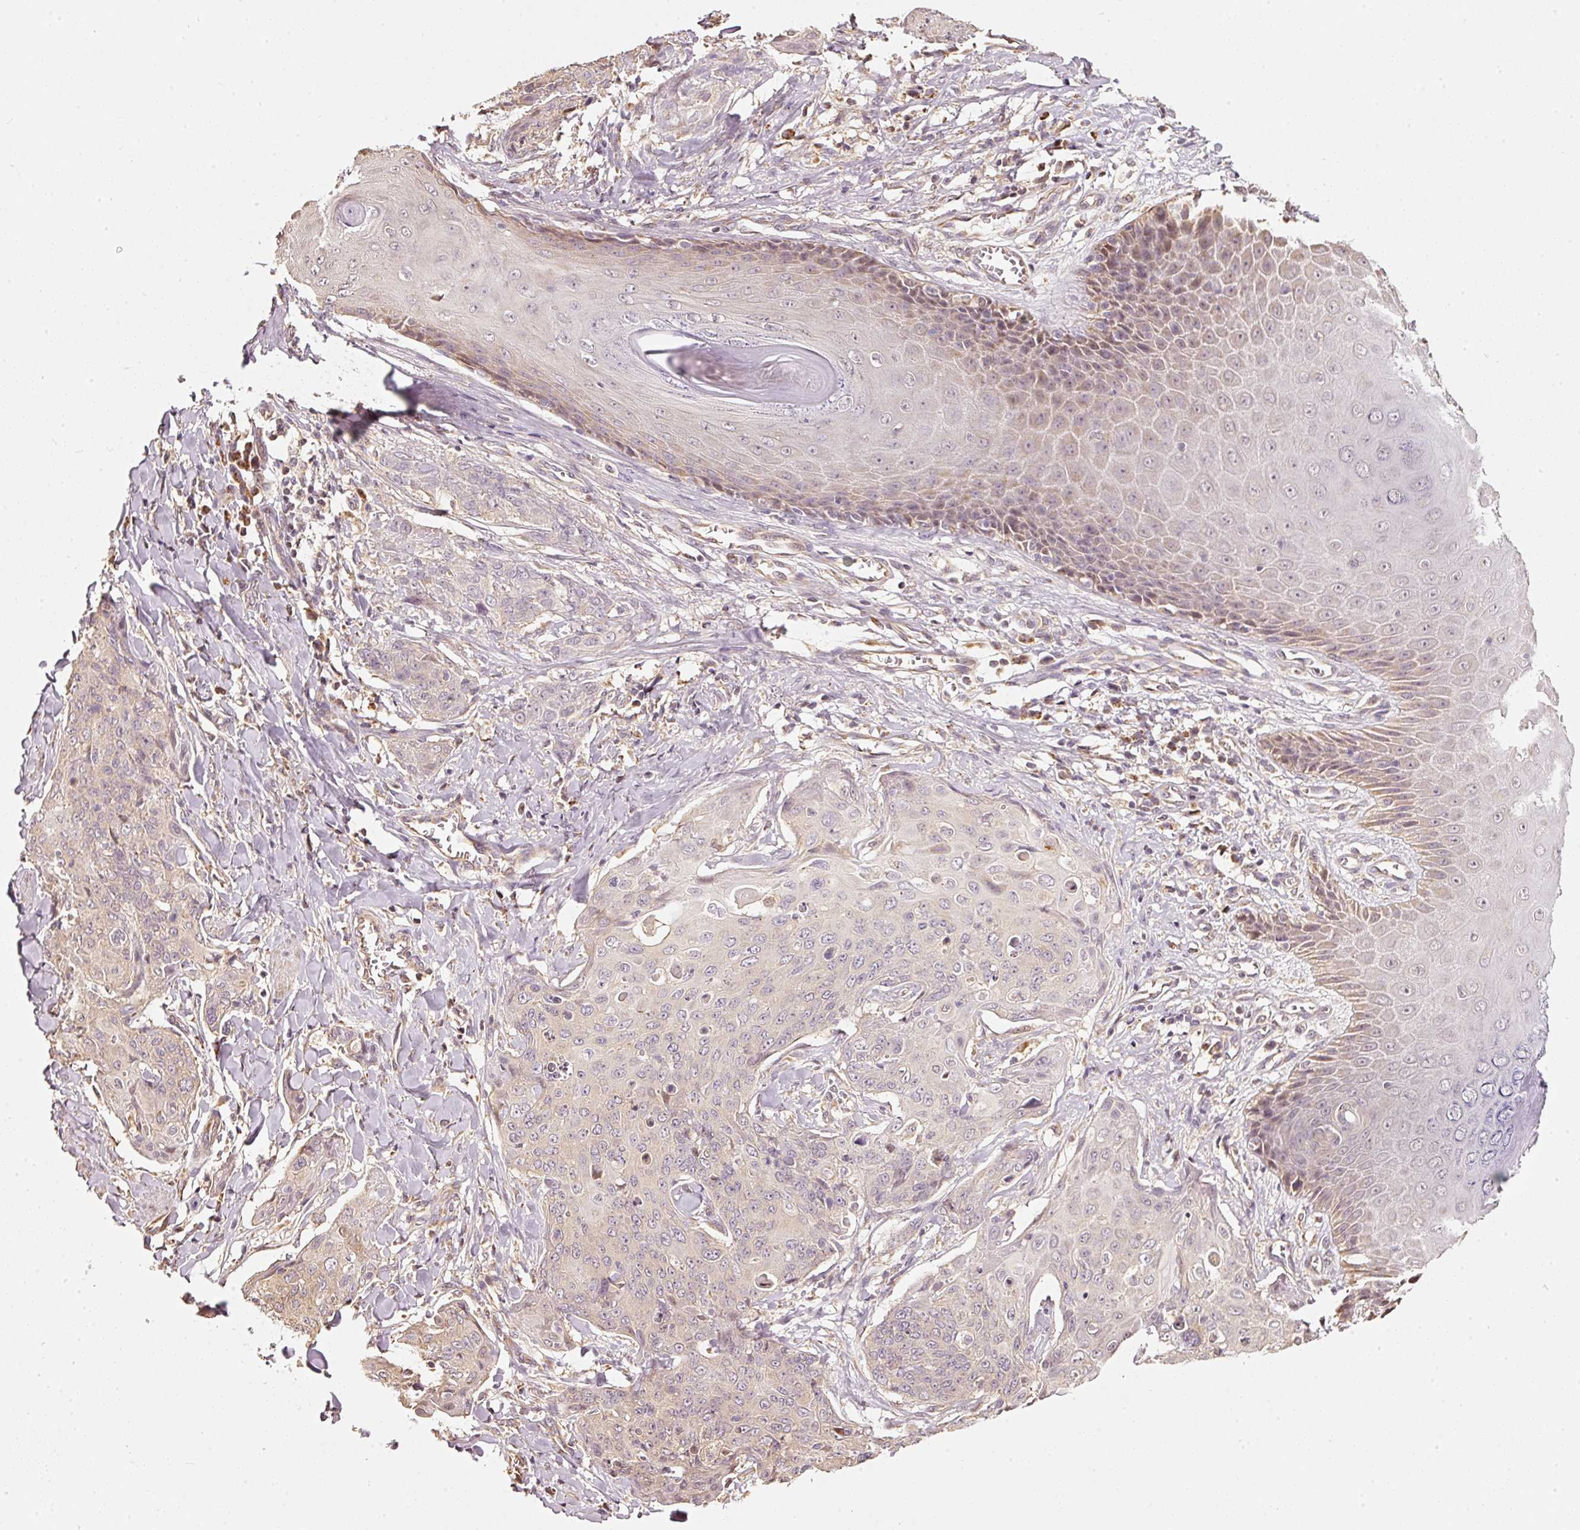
{"staining": {"intensity": "weak", "quantity": "<25%", "location": "cytoplasmic/membranous"}, "tissue": "skin cancer", "cell_type": "Tumor cells", "image_type": "cancer", "snomed": [{"axis": "morphology", "description": "Squamous cell carcinoma, NOS"}, {"axis": "topography", "description": "Skin"}, {"axis": "topography", "description": "Vulva"}], "caption": "A high-resolution photomicrograph shows immunohistochemistry (IHC) staining of skin cancer (squamous cell carcinoma), which shows no significant expression in tumor cells.", "gene": "RAB35", "patient": {"sex": "female", "age": 85}}